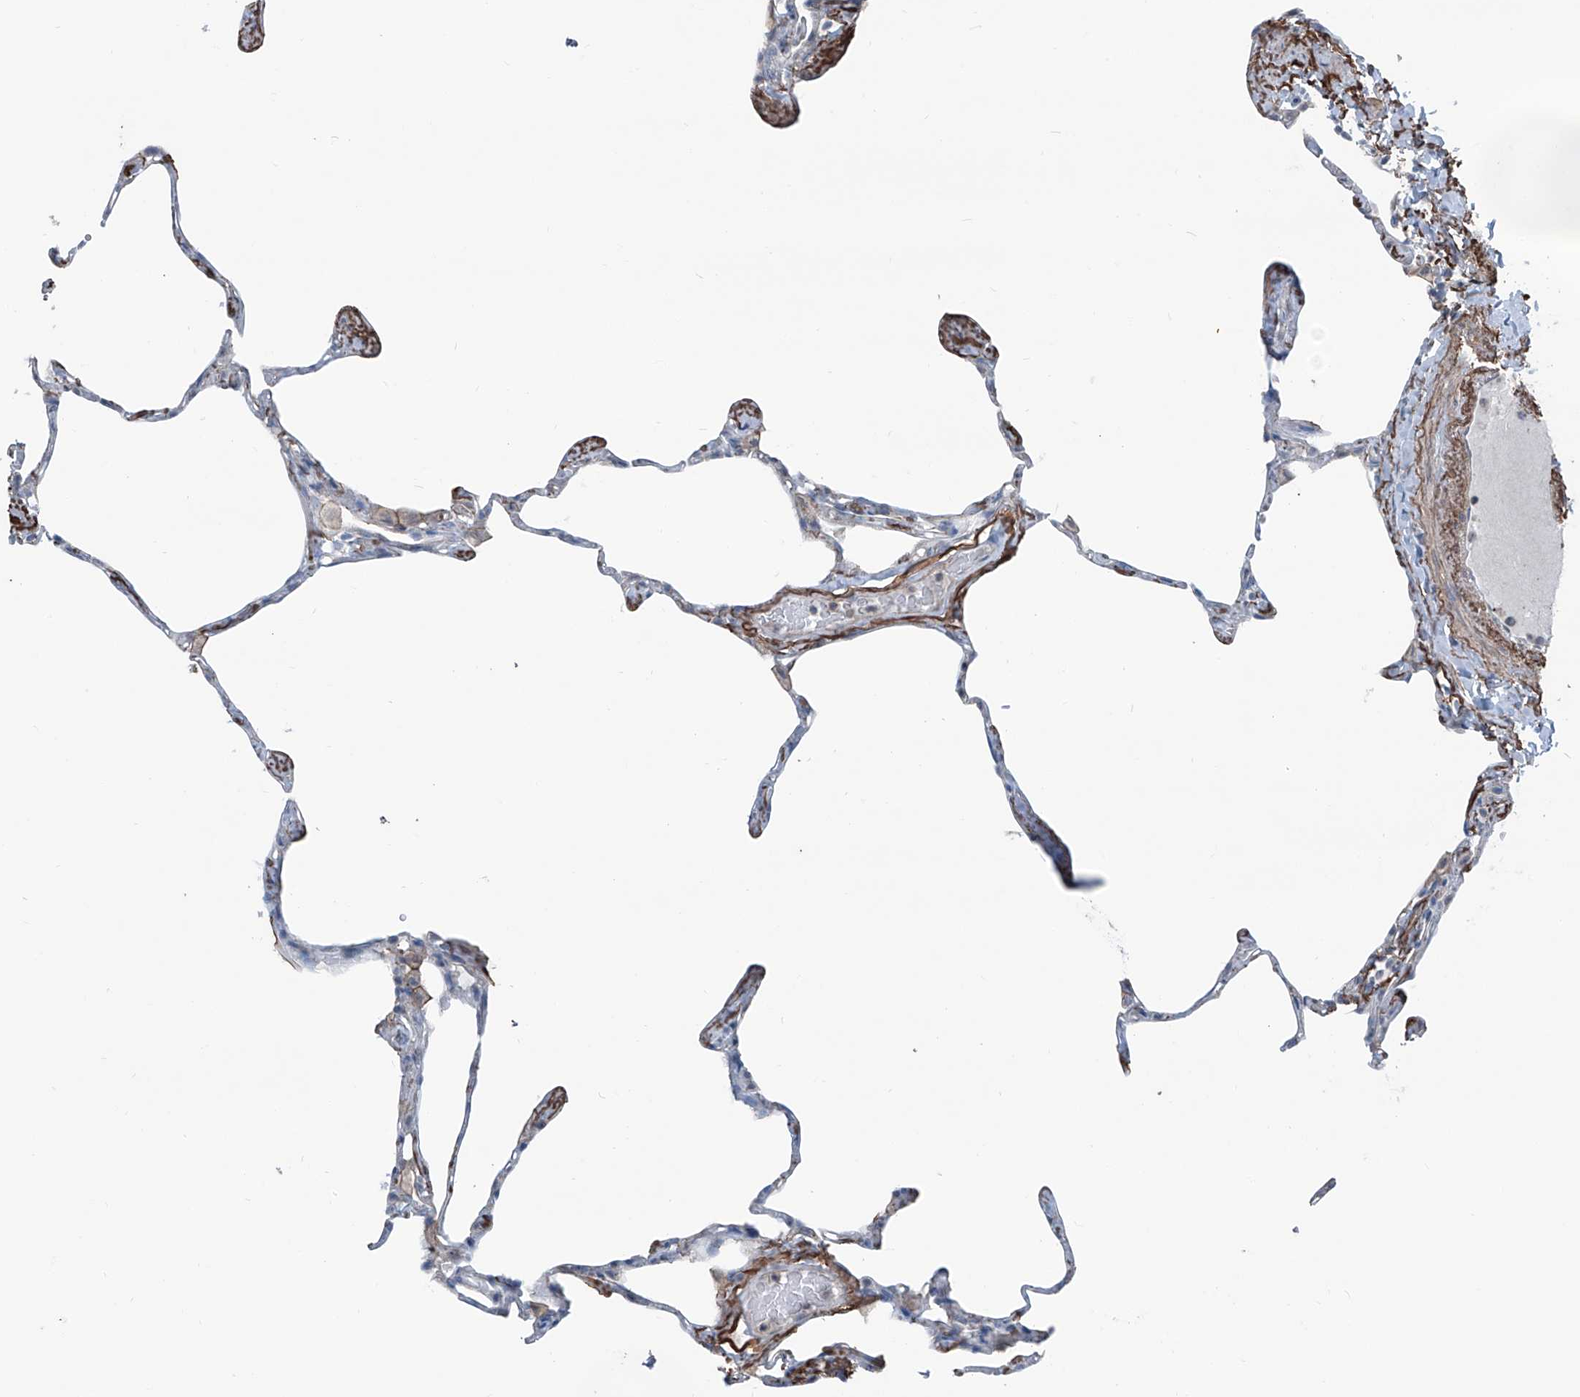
{"staining": {"intensity": "negative", "quantity": "none", "location": "none"}, "tissue": "lung", "cell_type": "Alveolar cells", "image_type": "normal", "snomed": [{"axis": "morphology", "description": "Normal tissue, NOS"}, {"axis": "topography", "description": "Lung"}], "caption": "This is a image of immunohistochemistry staining of normal lung, which shows no expression in alveolar cells. The staining was performed using DAB to visualize the protein expression in brown, while the nuclei were stained in blue with hematoxylin (Magnification: 20x).", "gene": "HSPB11", "patient": {"sex": "male", "age": 65}}